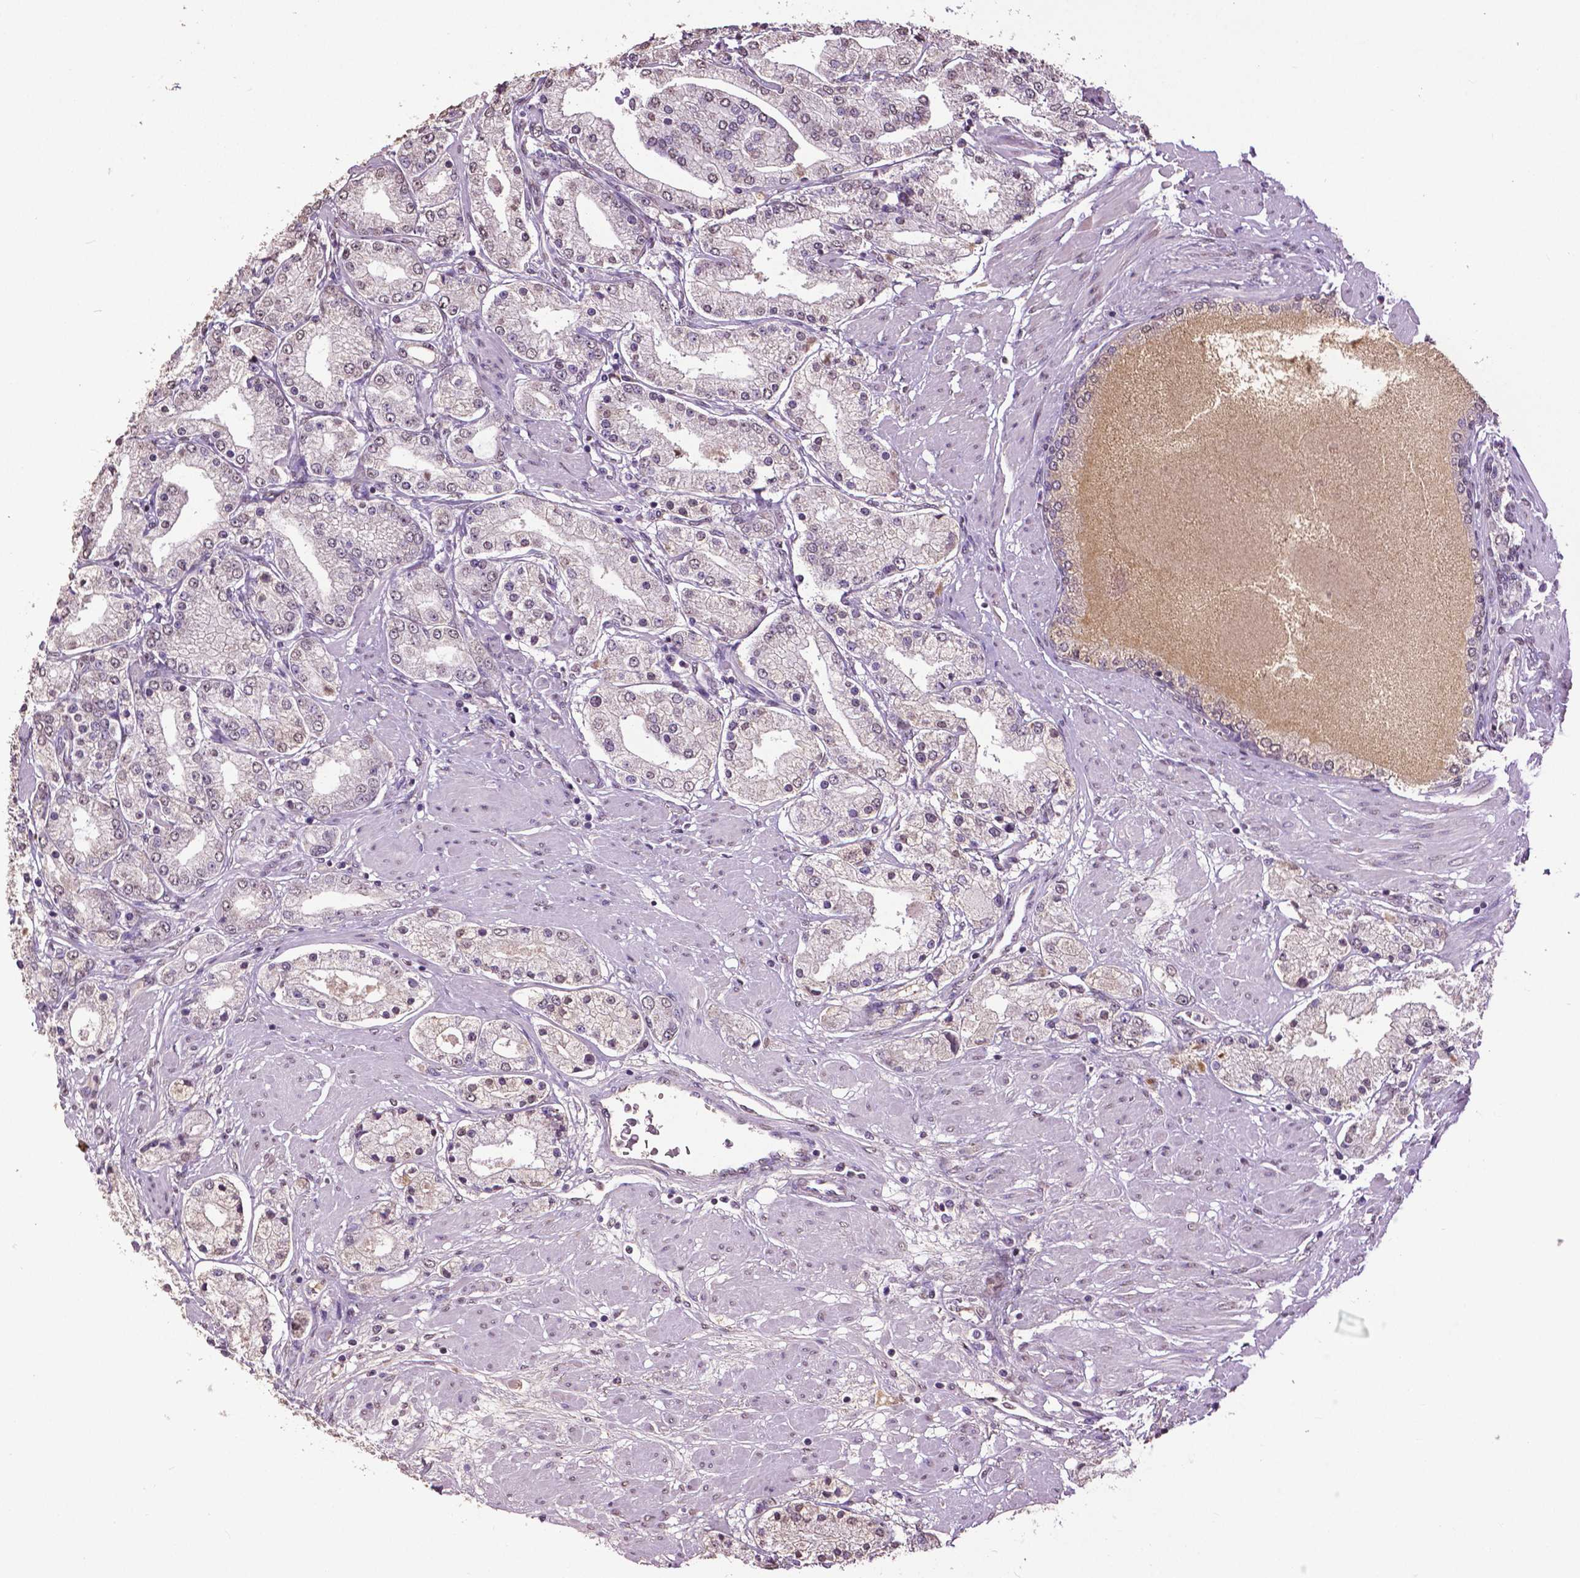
{"staining": {"intensity": "negative", "quantity": "none", "location": "none"}, "tissue": "prostate cancer", "cell_type": "Tumor cells", "image_type": "cancer", "snomed": [{"axis": "morphology", "description": "Adenocarcinoma, High grade"}, {"axis": "topography", "description": "Prostate"}], "caption": "Immunohistochemistry (IHC) photomicrograph of neoplastic tissue: prostate cancer (adenocarcinoma (high-grade)) stained with DAB shows no significant protein staining in tumor cells.", "gene": "RUNX3", "patient": {"sex": "male", "age": 67}}